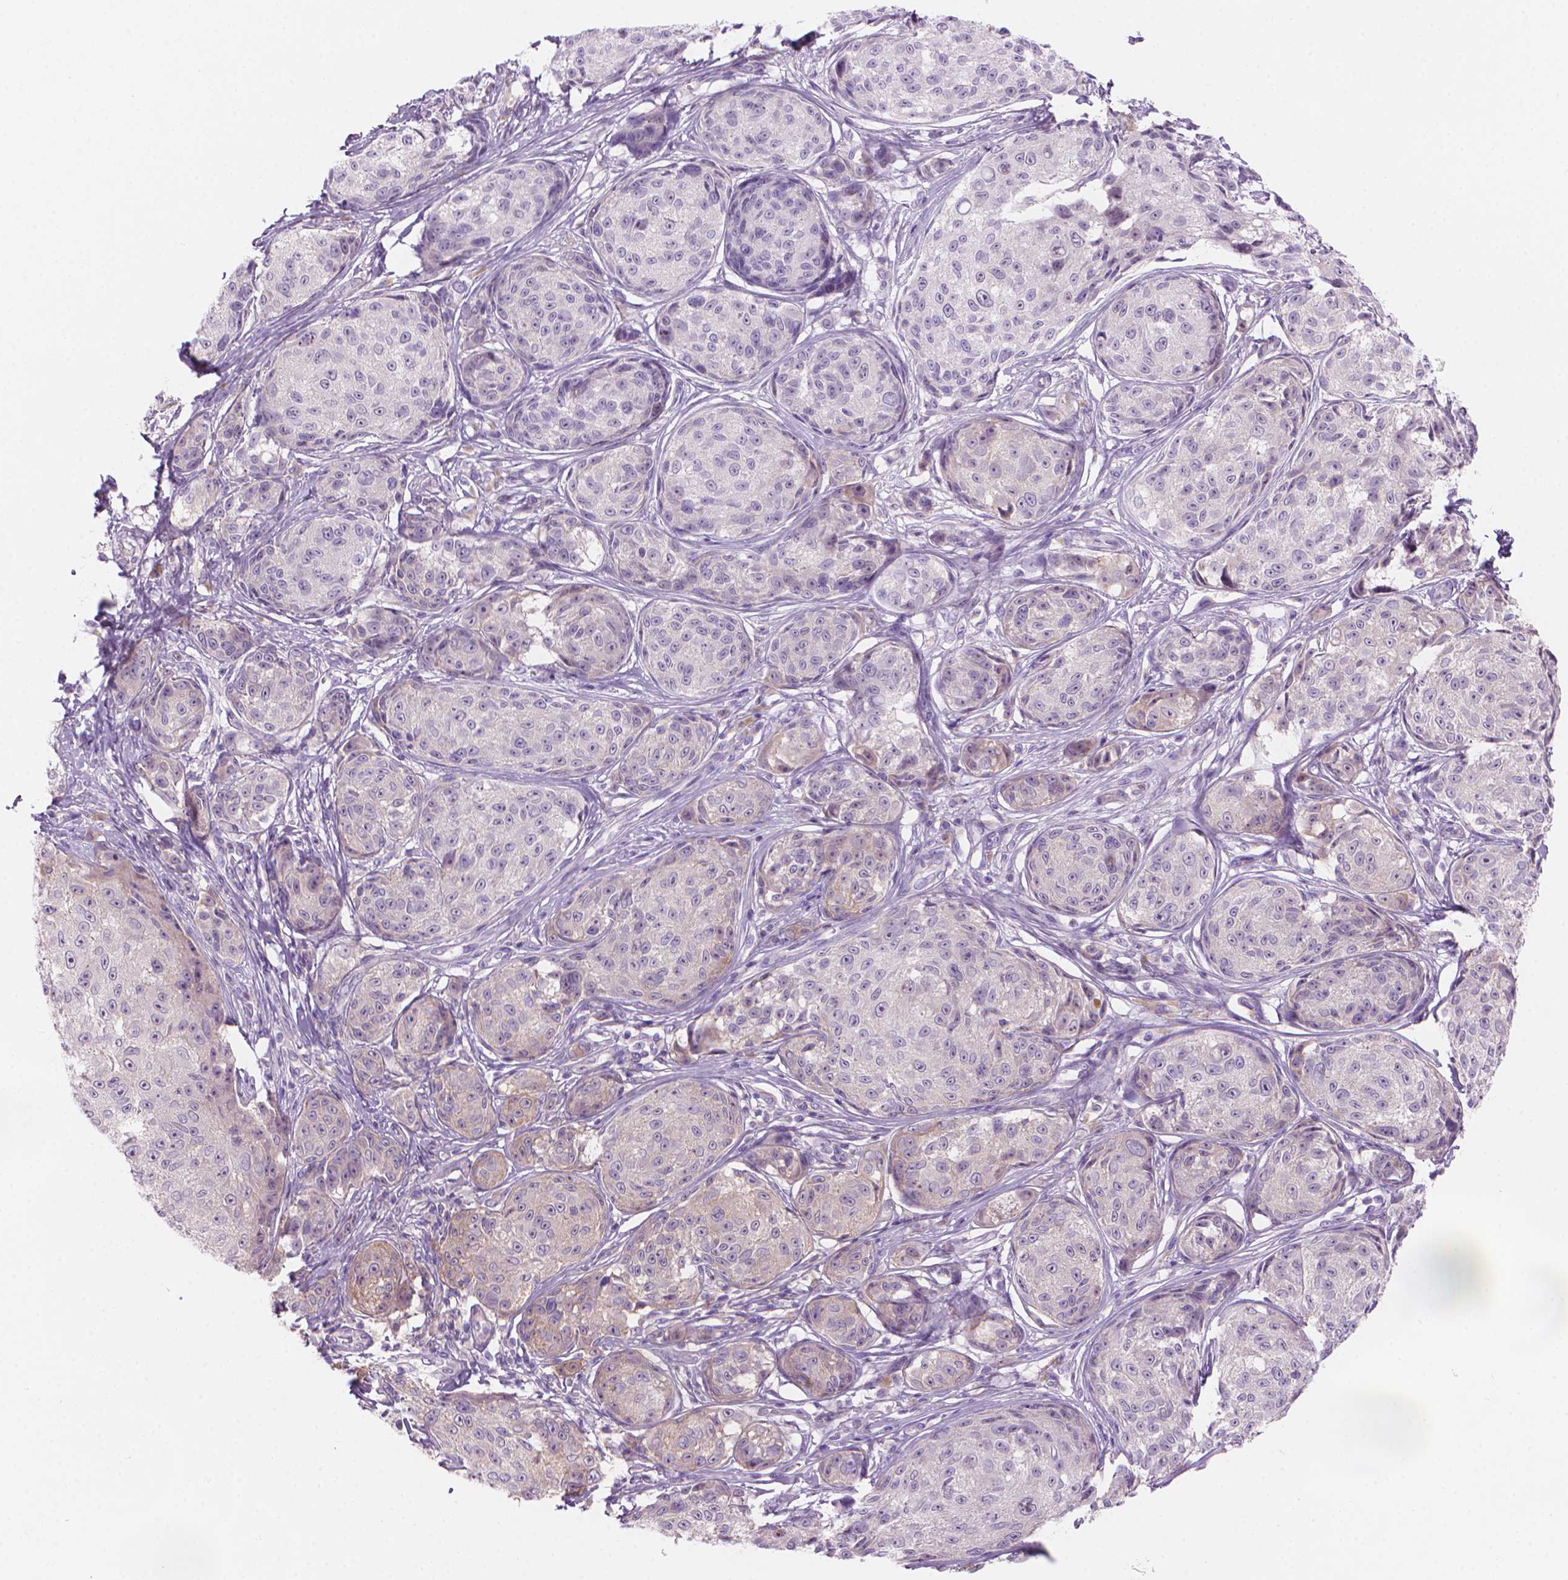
{"staining": {"intensity": "negative", "quantity": "none", "location": "none"}, "tissue": "melanoma", "cell_type": "Tumor cells", "image_type": "cancer", "snomed": [{"axis": "morphology", "description": "Malignant melanoma, NOS"}, {"axis": "topography", "description": "Skin"}], "caption": "IHC micrograph of neoplastic tissue: malignant melanoma stained with DAB displays no significant protein positivity in tumor cells. (Stains: DAB (3,3'-diaminobenzidine) immunohistochemistry (IHC) with hematoxylin counter stain, Microscopy: brightfield microscopy at high magnification).", "gene": "ENSG00000187186", "patient": {"sex": "male", "age": 61}}